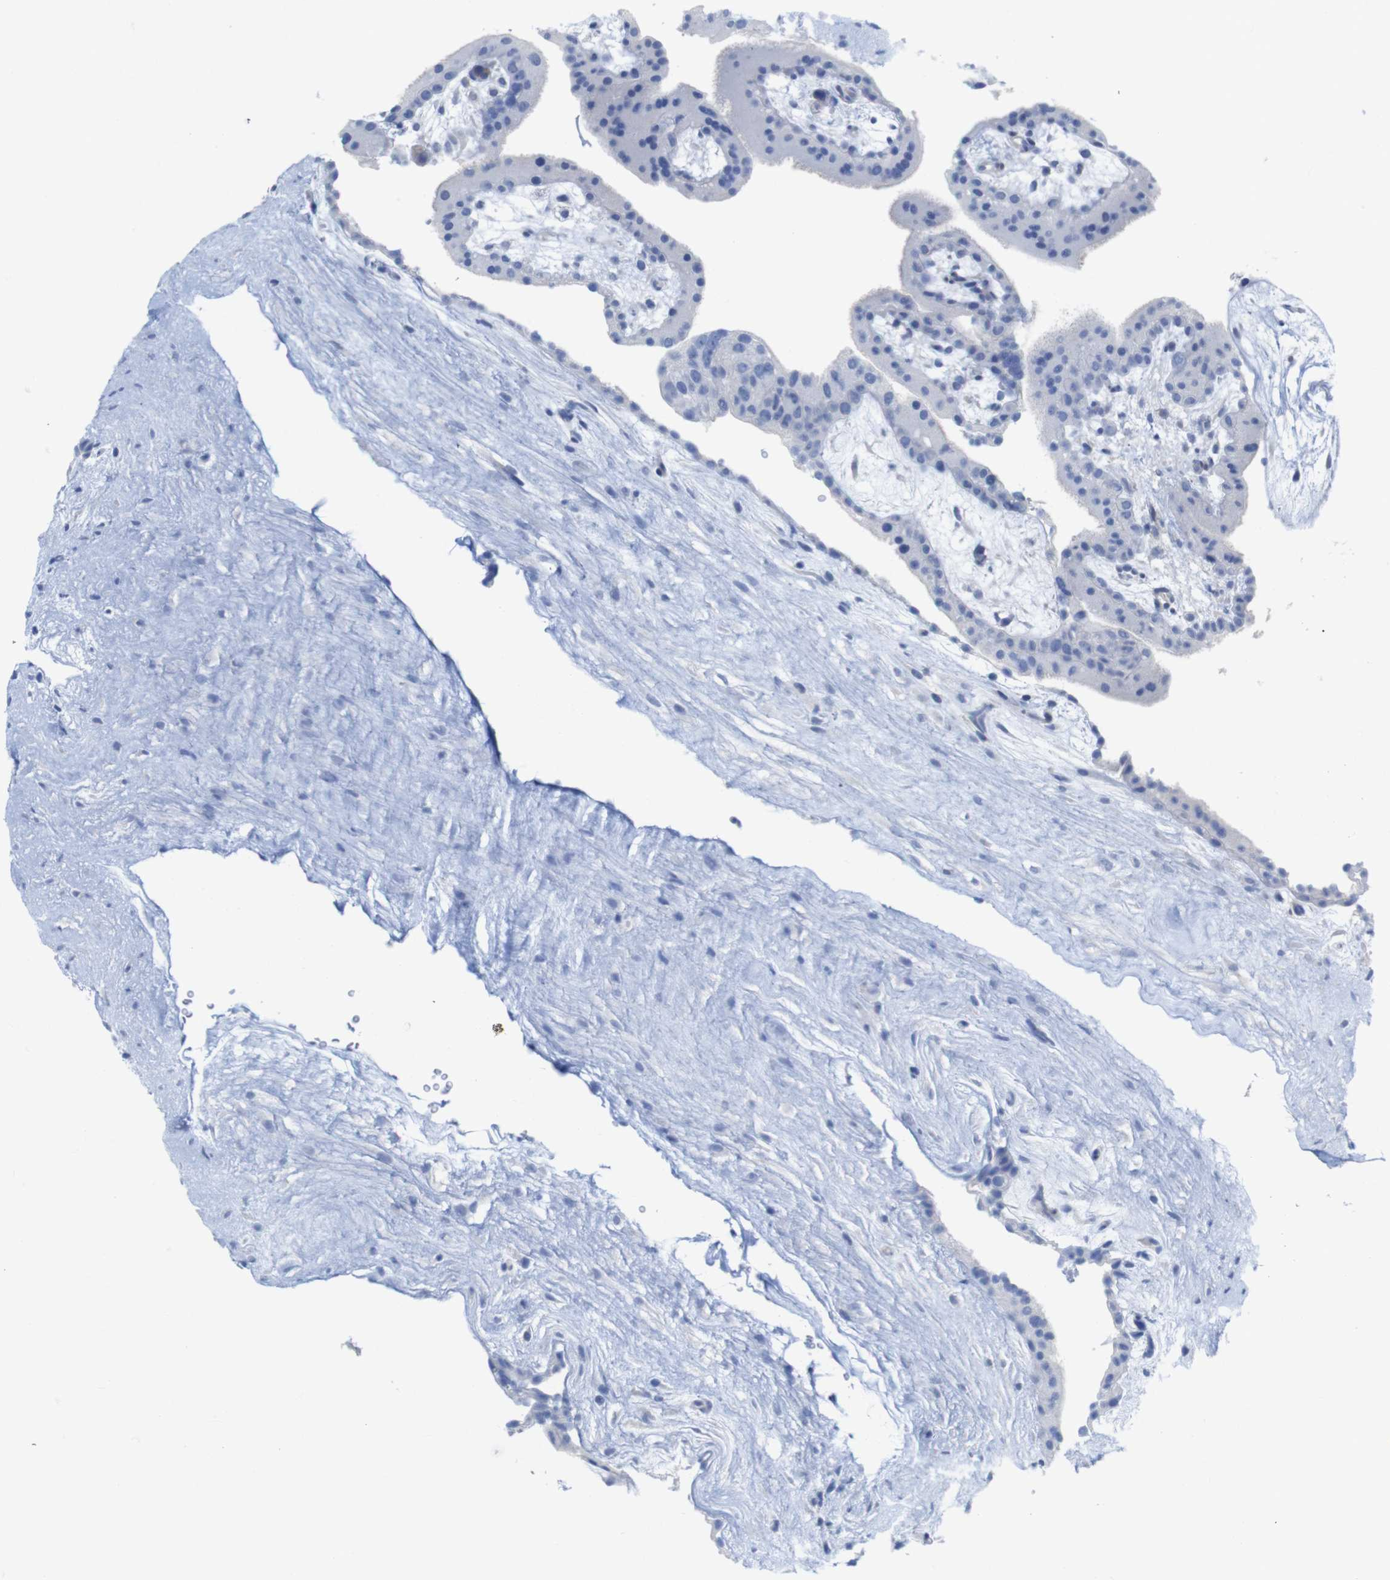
{"staining": {"intensity": "negative", "quantity": "none", "location": "none"}, "tissue": "placenta", "cell_type": "Trophoblastic cells", "image_type": "normal", "snomed": [{"axis": "morphology", "description": "Normal tissue, NOS"}, {"axis": "topography", "description": "Placenta"}], "caption": "DAB (3,3'-diaminobenzidine) immunohistochemical staining of normal placenta reveals no significant expression in trophoblastic cells.", "gene": "PNMA1", "patient": {"sex": "female", "age": 19}}